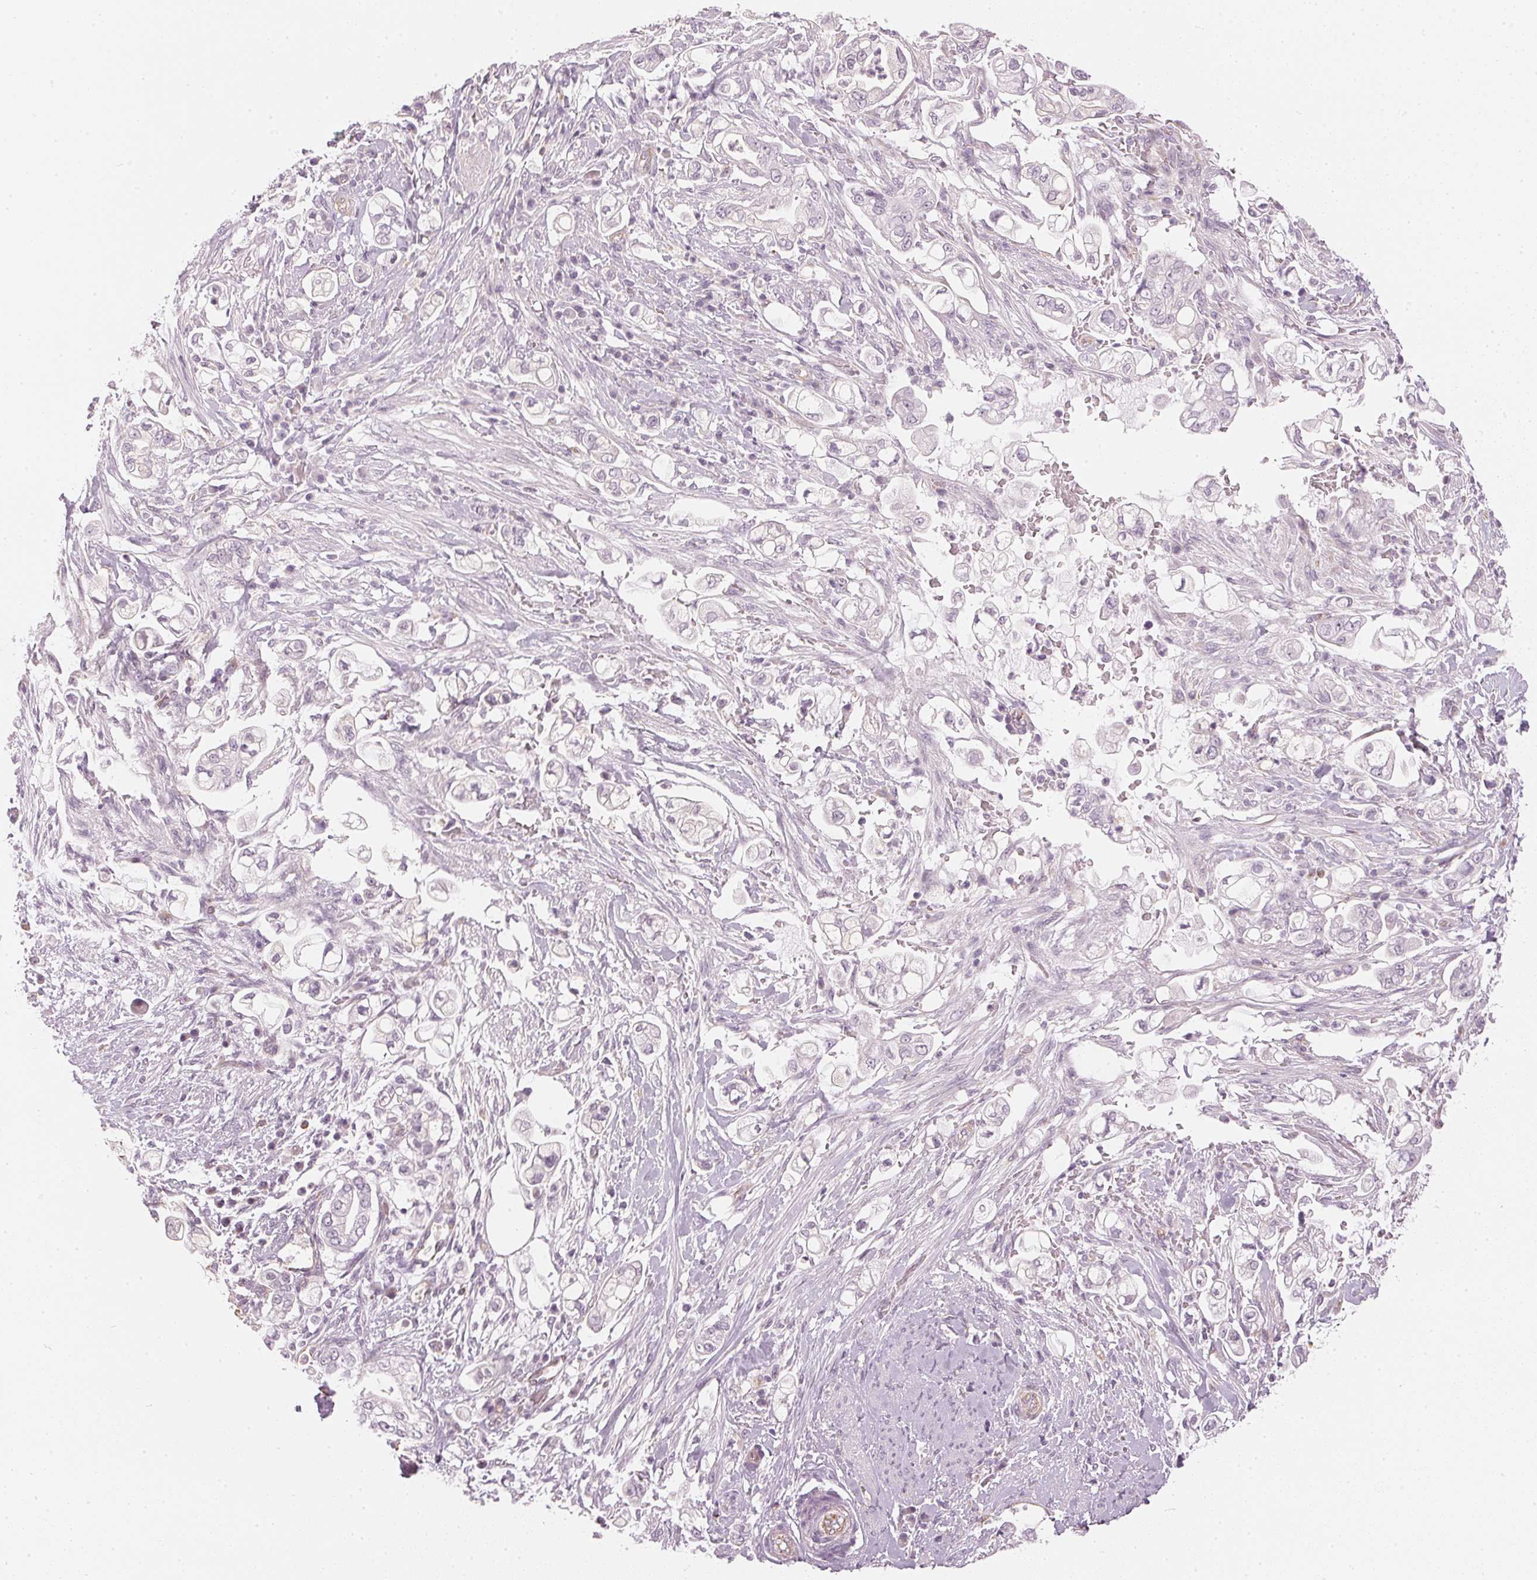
{"staining": {"intensity": "negative", "quantity": "none", "location": "none"}, "tissue": "pancreatic cancer", "cell_type": "Tumor cells", "image_type": "cancer", "snomed": [{"axis": "morphology", "description": "Adenocarcinoma, NOS"}, {"axis": "topography", "description": "Pancreas"}], "caption": "The photomicrograph shows no staining of tumor cells in pancreatic cancer.", "gene": "APLP1", "patient": {"sex": "female", "age": 69}}